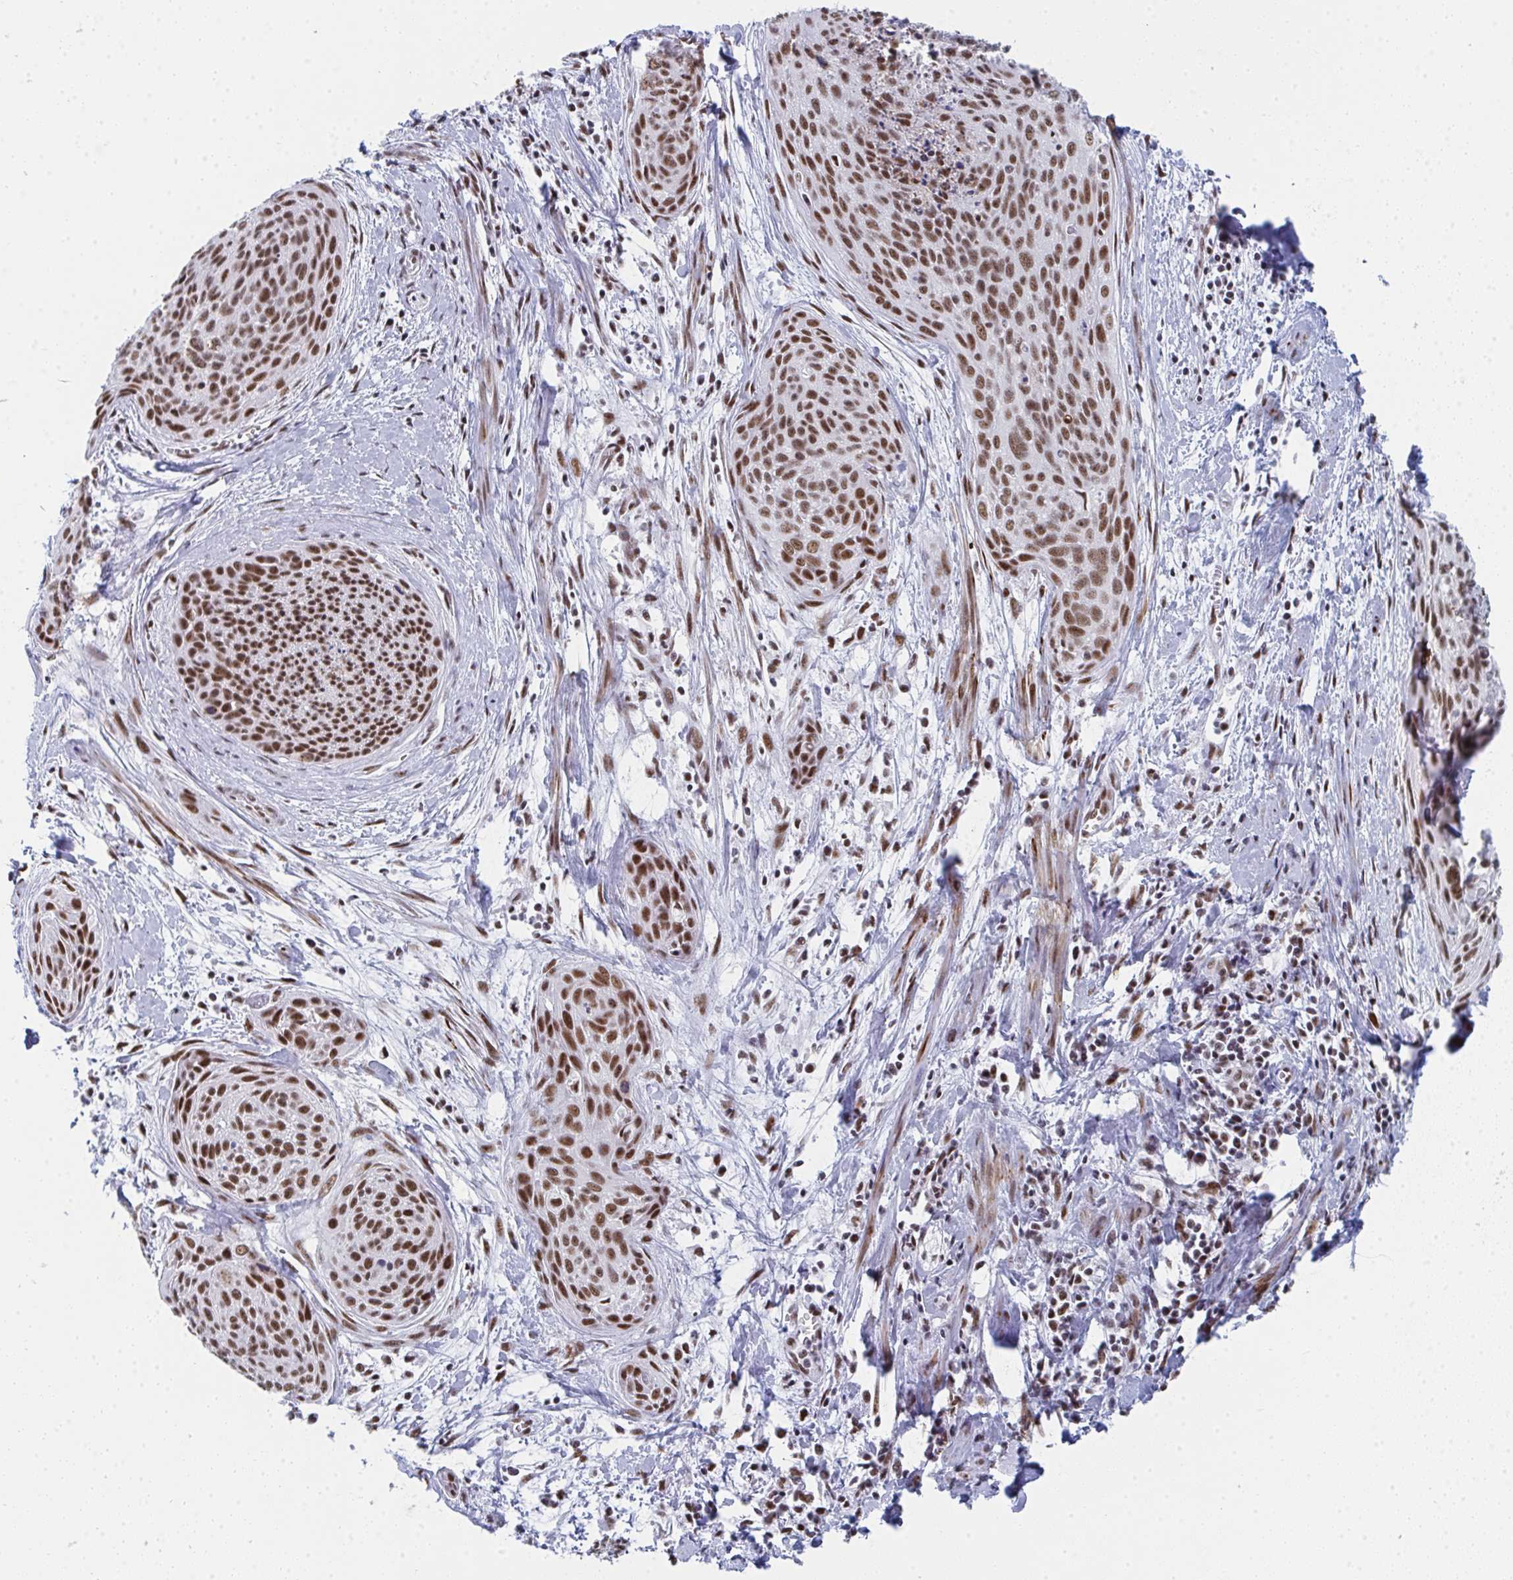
{"staining": {"intensity": "strong", "quantity": ">75%", "location": "nuclear"}, "tissue": "cervical cancer", "cell_type": "Tumor cells", "image_type": "cancer", "snomed": [{"axis": "morphology", "description": "Squamous cell carcinoma, NOS"}, {"axis": "topography", "description": "Cervix"}], "caption": "Protein analysis of squamous cell carcinoma (cervical) tissue exhibits strong nuclear positivity in approximately >75% of tumor cells.", "gene": "SNRNP70", "patient": {"sex": "female", "age": 55}}